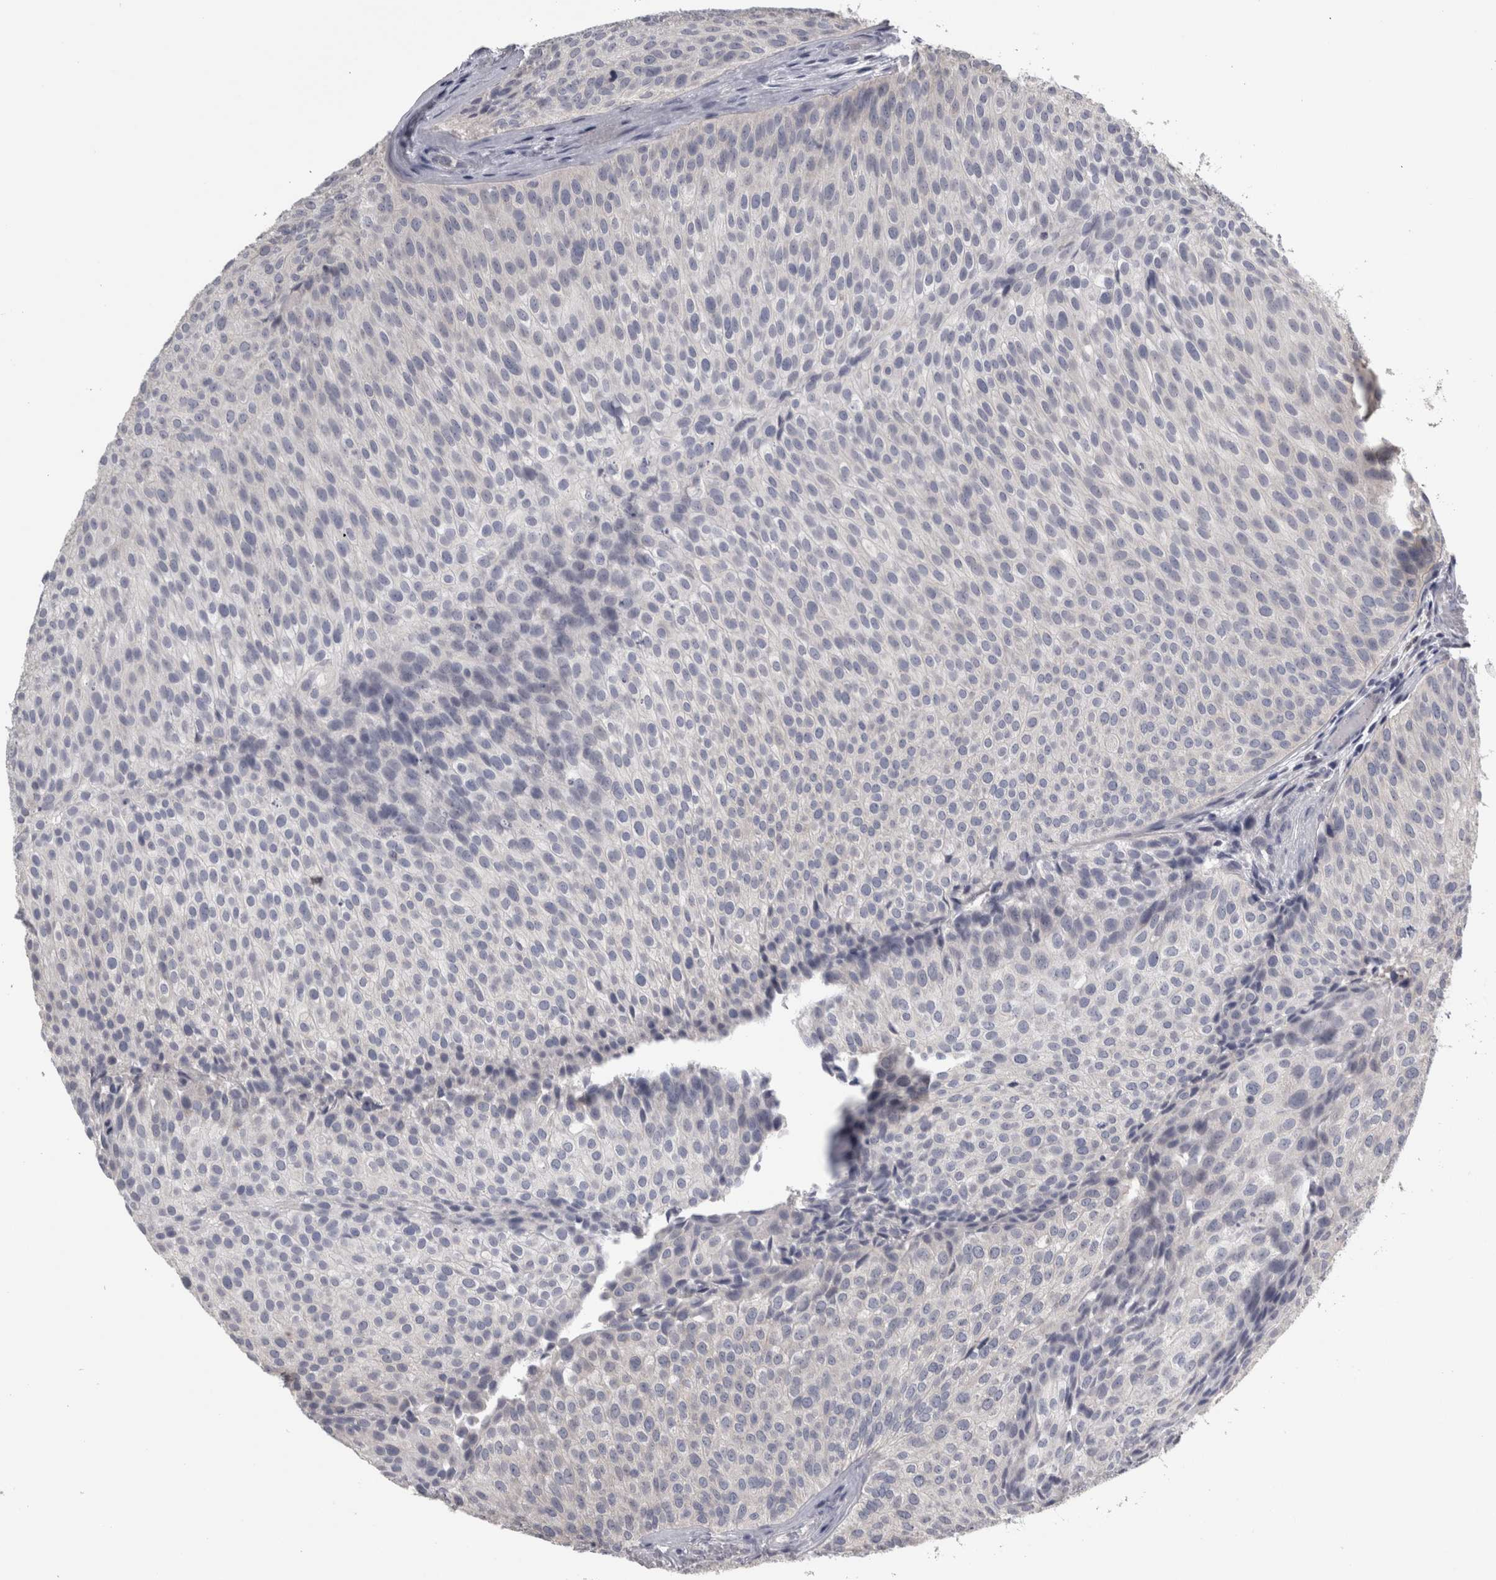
{"staining": {"intensity": "negative", "quantity": "none", "location": "none"}, "tissue": "urothelial cancer", "cell_type": "Tumor cells", "image_type": "cancer", "snomed": [{"axis": "morphology", "description": "Urothelial carcinoma, Low grade"}, {"axis": "topography", "description": "Urinary bladder"}], "caption": "IHC of human urothelial cancer displays no expression in tumor cells.", "gene": "TCAP", "patient": {"sex": "male", "age": 86}}